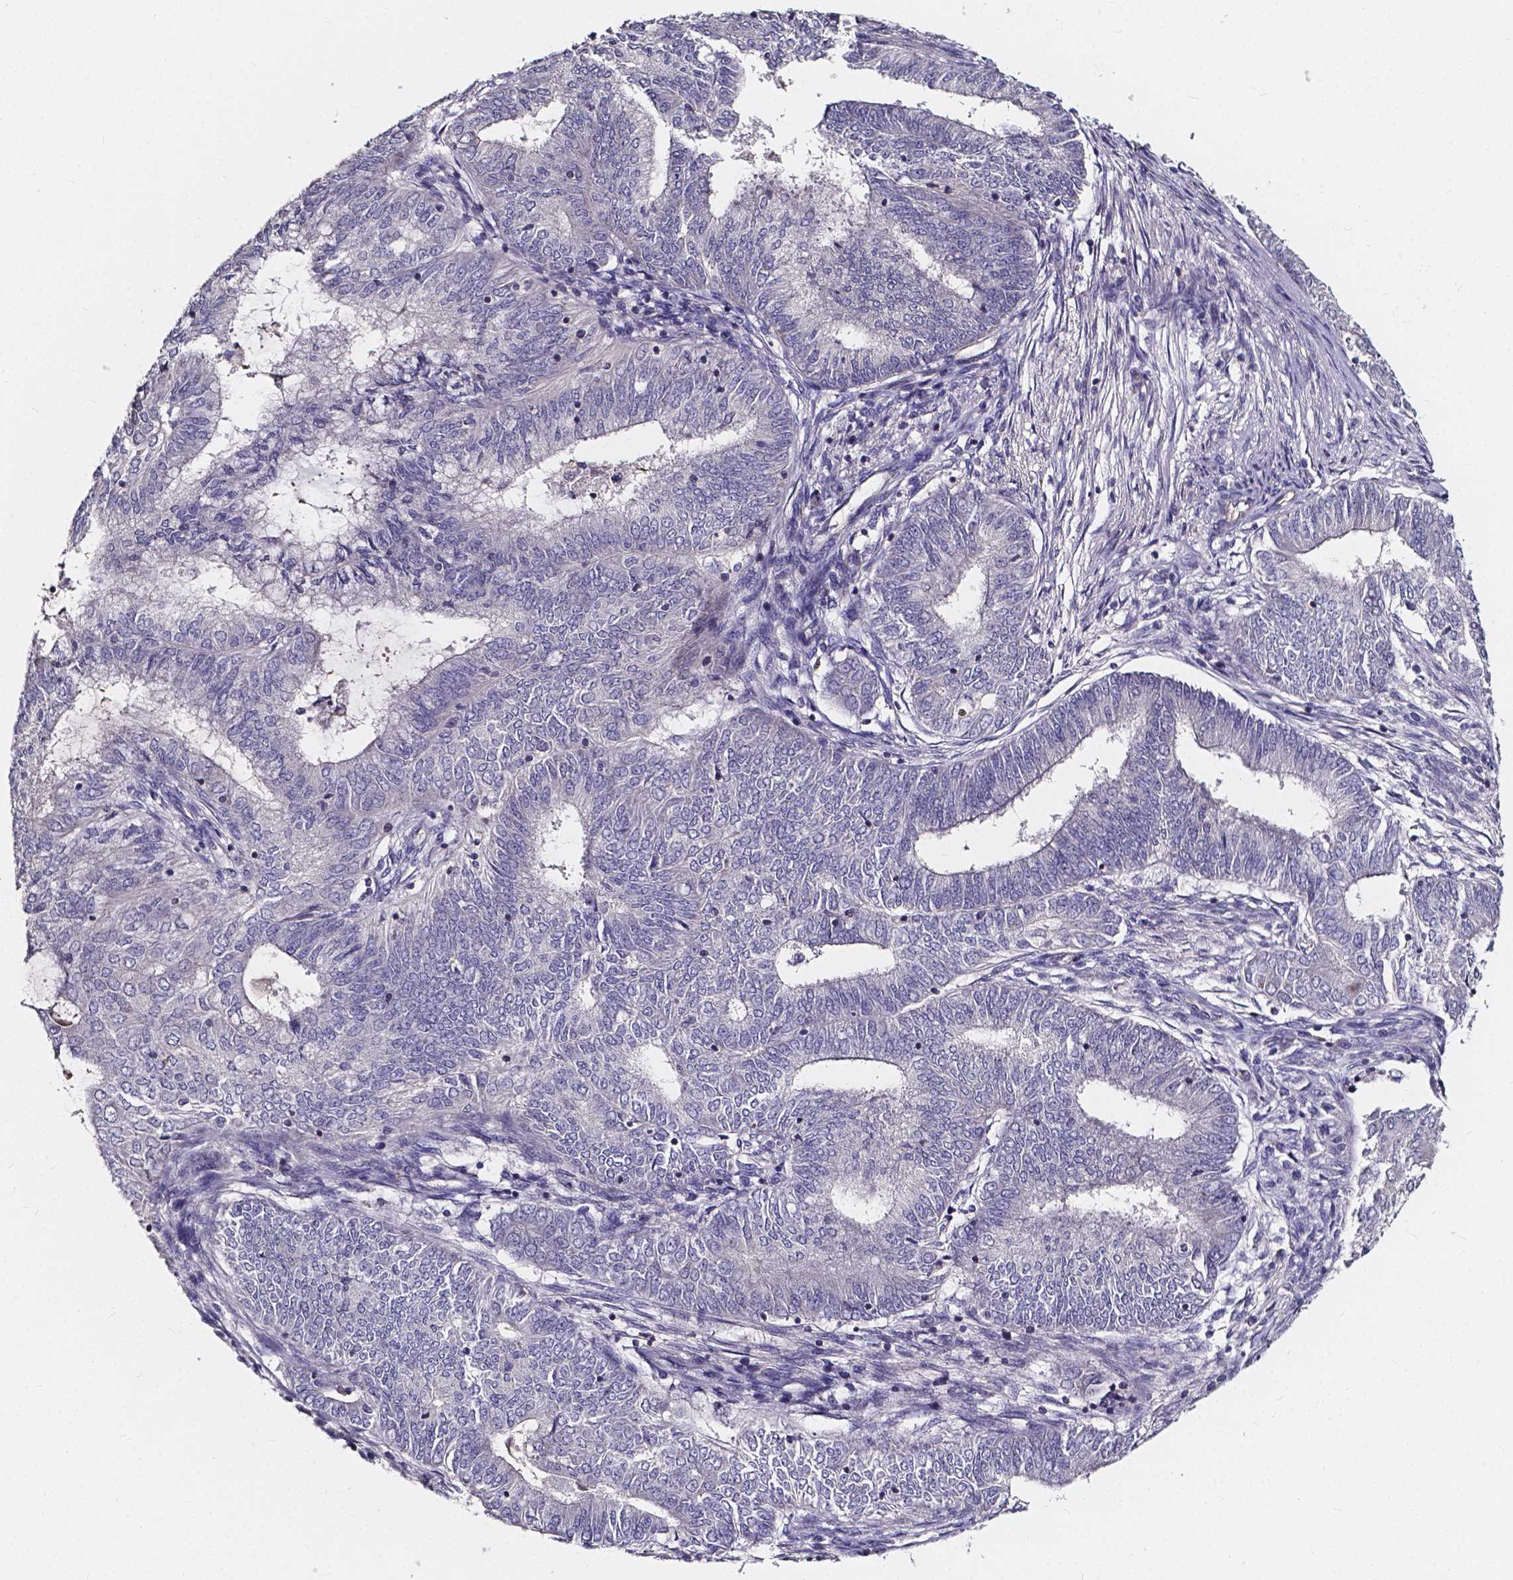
{"staining": {"intensity": "negative", "quantity": "none", "location": "none"}, "tissue": "endometrial cancer", "cell_type": "Tumor cells", "image_type": "cancer", "snomed": [{"axis": "morphology", "description": "Adenocarcinoma, NOS"}, {"axis": "topography", "description": "Endometrium"}], "caption": "Immunohistochemistry image of human adenocarcinoma (endometrial) stained for a protein (brown), which reveals no expression in tumor cells. (Brightfield microscopy of DAB immunohistochemistry at high magnification).", "gene": "THEMIS", "patient": {"sex": "female", "age": 62}}